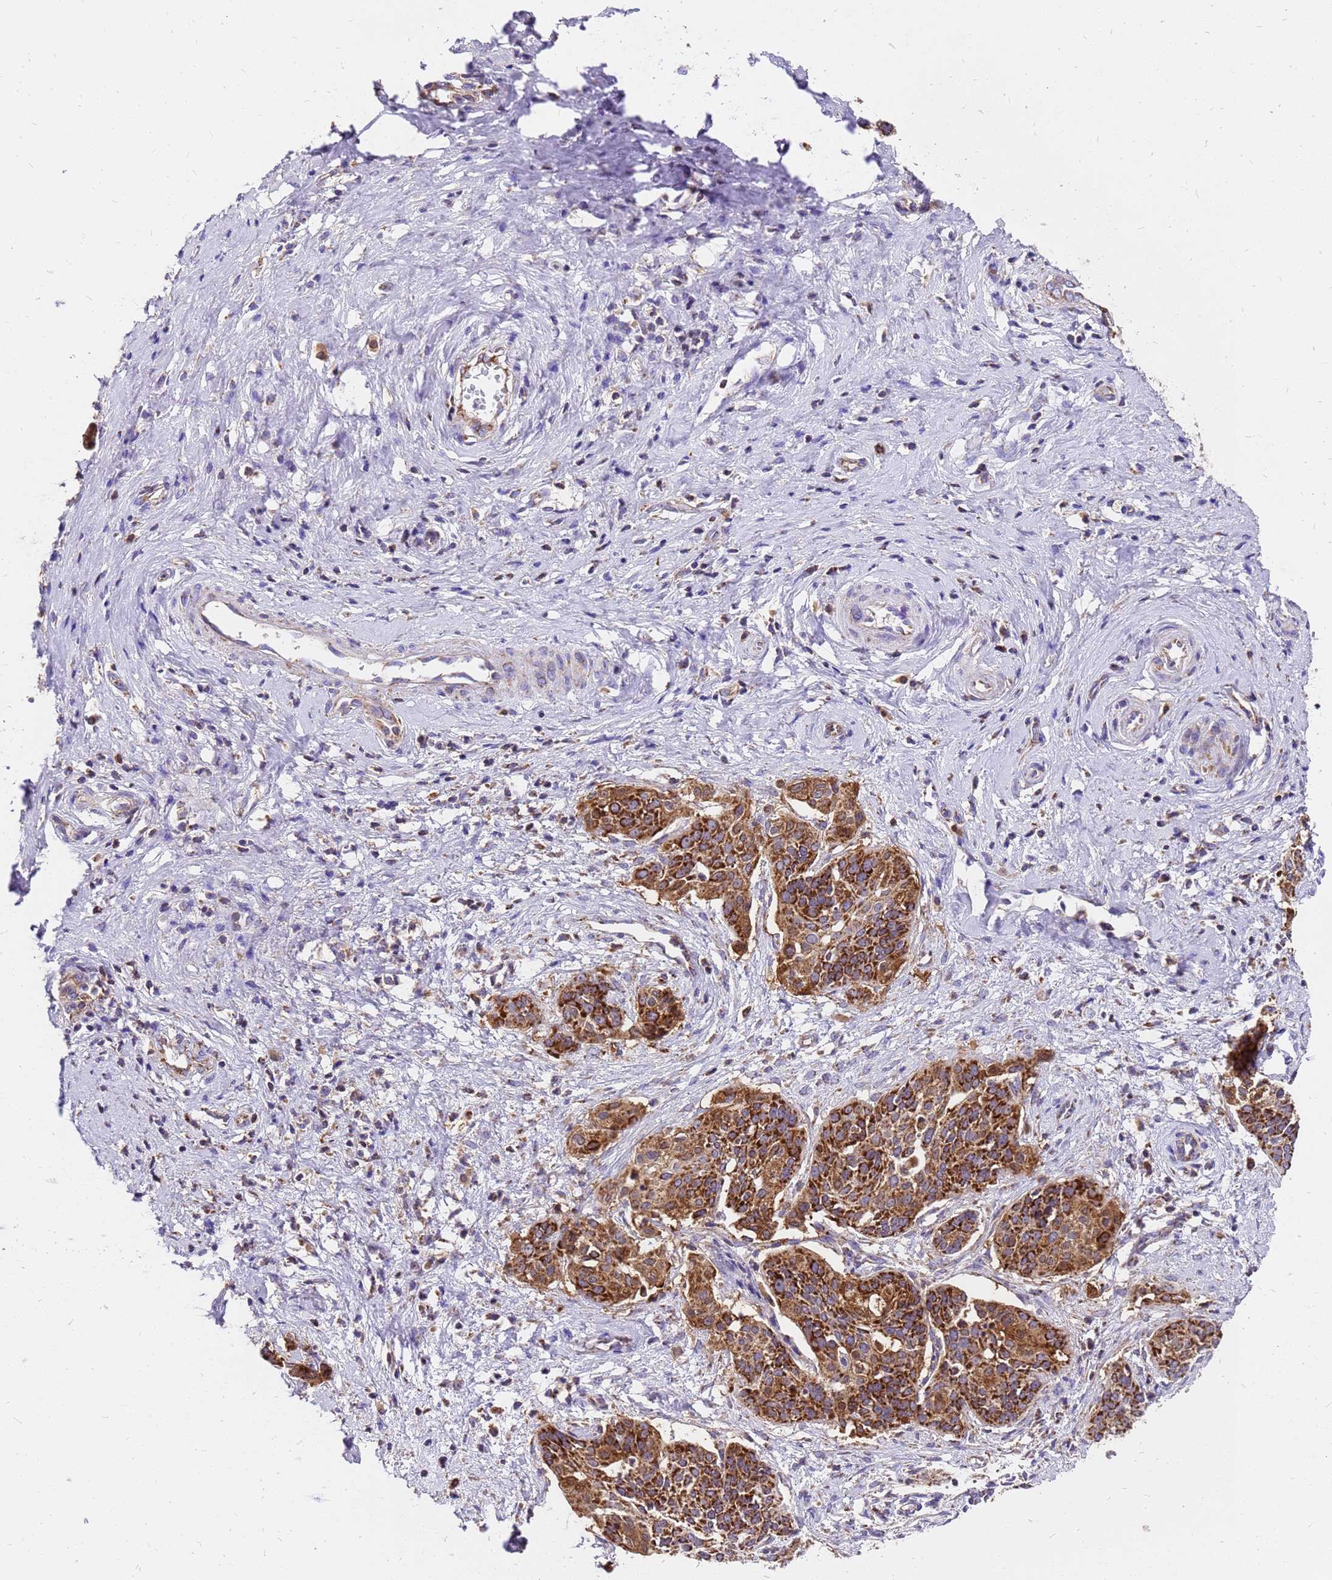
{"staining": {"intensity": "moderate", "quantity": ">75%", "location": "cytoplasmic/membranous"}, "tissue": "cervical cancer", "cell_type": "Tumor cells", "image_type": "cancer", "snomed": [{"axis": "morphology", "description": "Squamous cell carcinoma, NOS"}, {"axis": "topography", "description": "Cervix"}], "caption": "The immunohistochemical stain shows moderate cytoplasmic/membranous staining in tumor cells of cervical cancer (squamous cell carcinoma) tissue.", "gene": "MRPS26", "patient": {"sex": "female", "age": 44}}